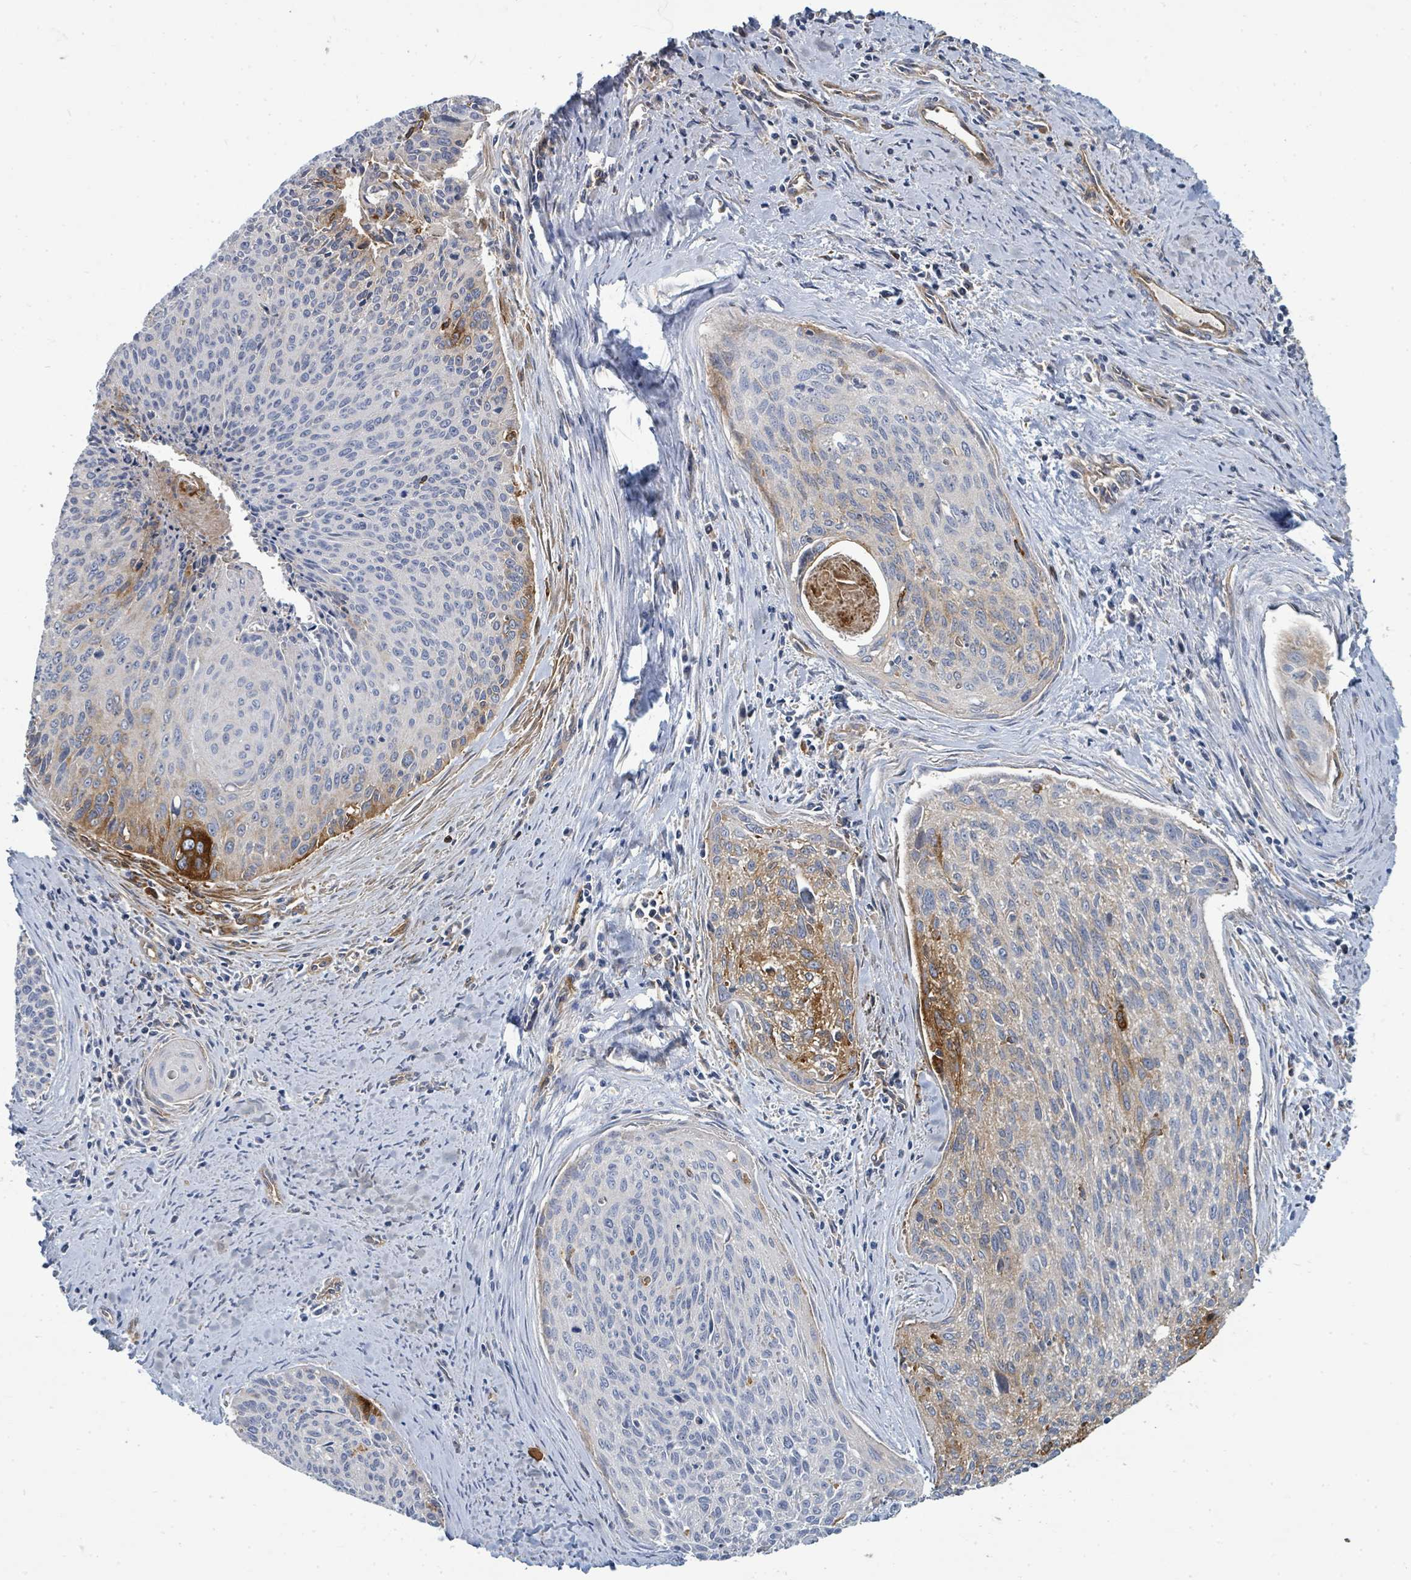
{"staining": {"intensity": "strong", "quantity": "<25%", "location": "cytoplasmic/membranous"}, "tissue": "cervical cancer", "cell_type": "Tumor cells", "image_type": "cancer", "snomed": [{"axis": "morphology", "description": "Squamous cell carcinoma, NOS"}, {"axis": "topography", "description": "Cervix"}], "caption": "A photomicrograph showing strong cytoplasmic/membranous staining in about <25% of tumor cells in cervical cancer, as visualized by brown immunohistochemical staining.", "gene": "IFIT1", "patient": {"sex": "female", "age": 55}}